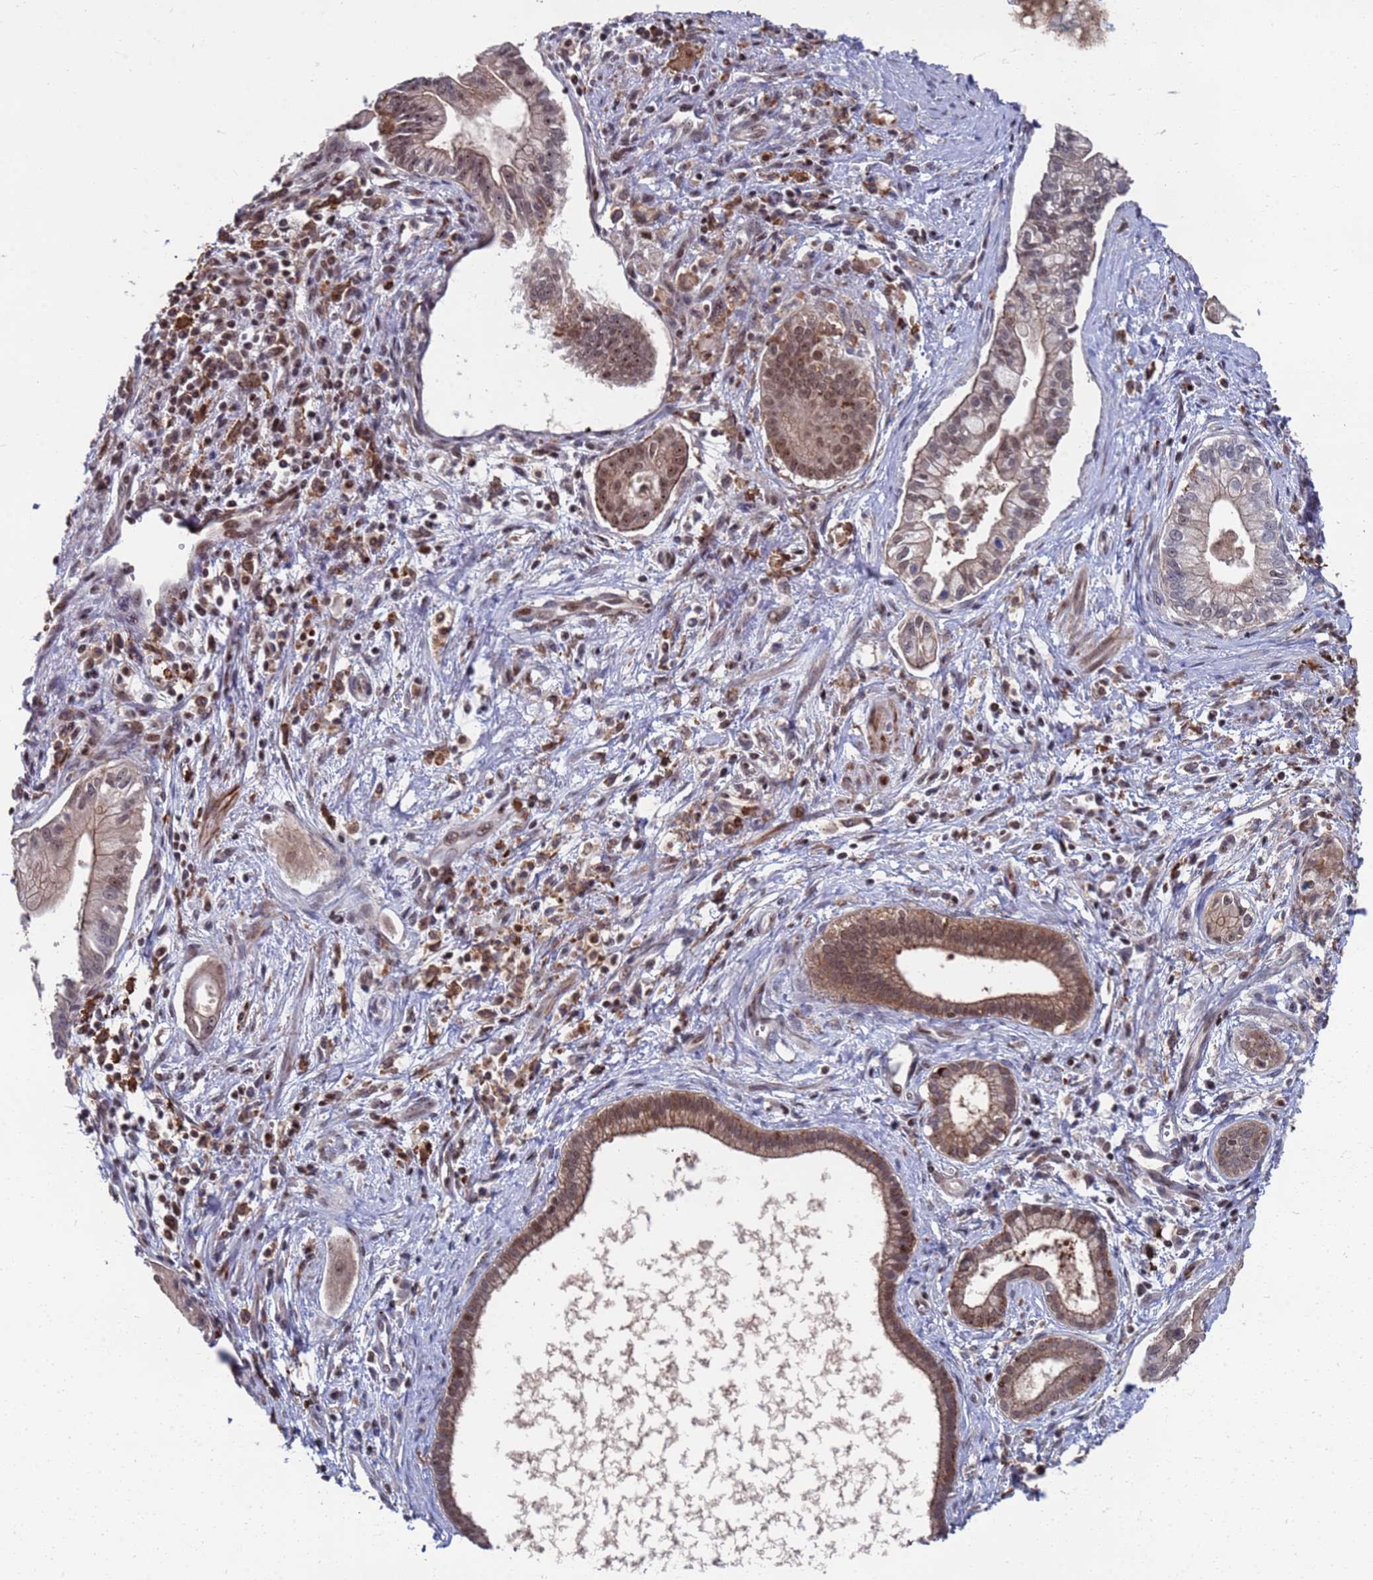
{"staining": {"intensity": "moderate", "quantity": ">75%", "location": "cytoplasmic/membranous,nuclear"}, "tissue": "pancreatic cancer", "cell_type": "Tumor cells", "image_type": "cancer", "snomed": [{"axis": "morphology", "description": "Adenocarcinoma, NOS"}, {"axis": "topography", "description": "Pancreas"}], "caption": "This is a photomicrograph of immunohistochemistry (IHC) staining of pancreatic cancer, which shows moderate expression in the cytoplasmic/membranous and nuclear of tumor cells.", "gene": "TMBIM6", "patient": {"sex": "male", "age": 78}}